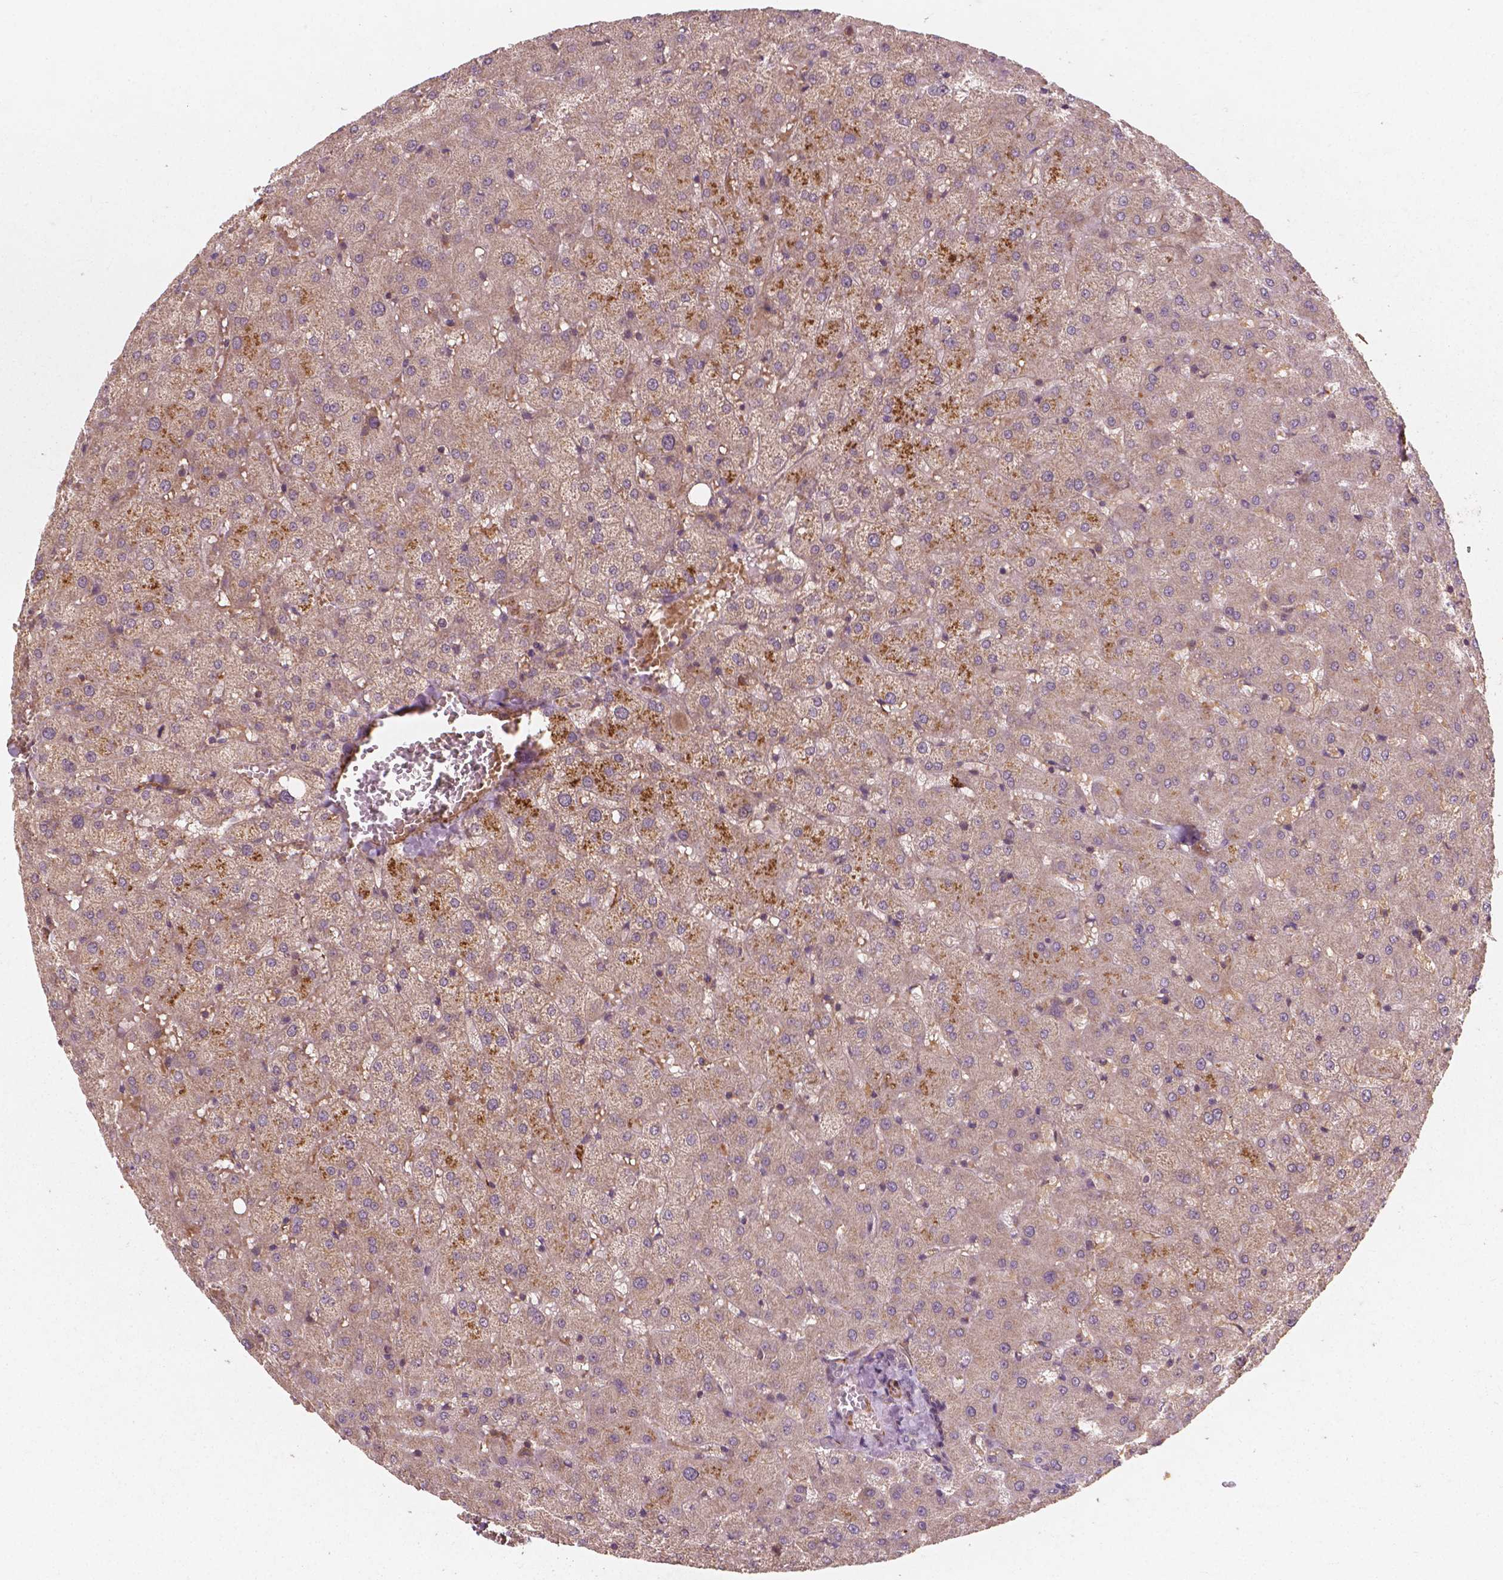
{"staining": {"intensity": "negative", "quantity": "none", "location": "none"}, "tissue": "liver", "cell_type": "Cholangiocytes", "image_type": "normal", "snomed": [{"axis": "morphology", "description": "Normal tissue, NOS"}, {"axis": "topography", "description": "Liver"}], "caption": "Human liver stained for a protein using immunohistochemistry demonstrates no positivity in cholangiocytes.", "gene": "CYFIP1", "patient": {"sex": "female", "age": 50}}